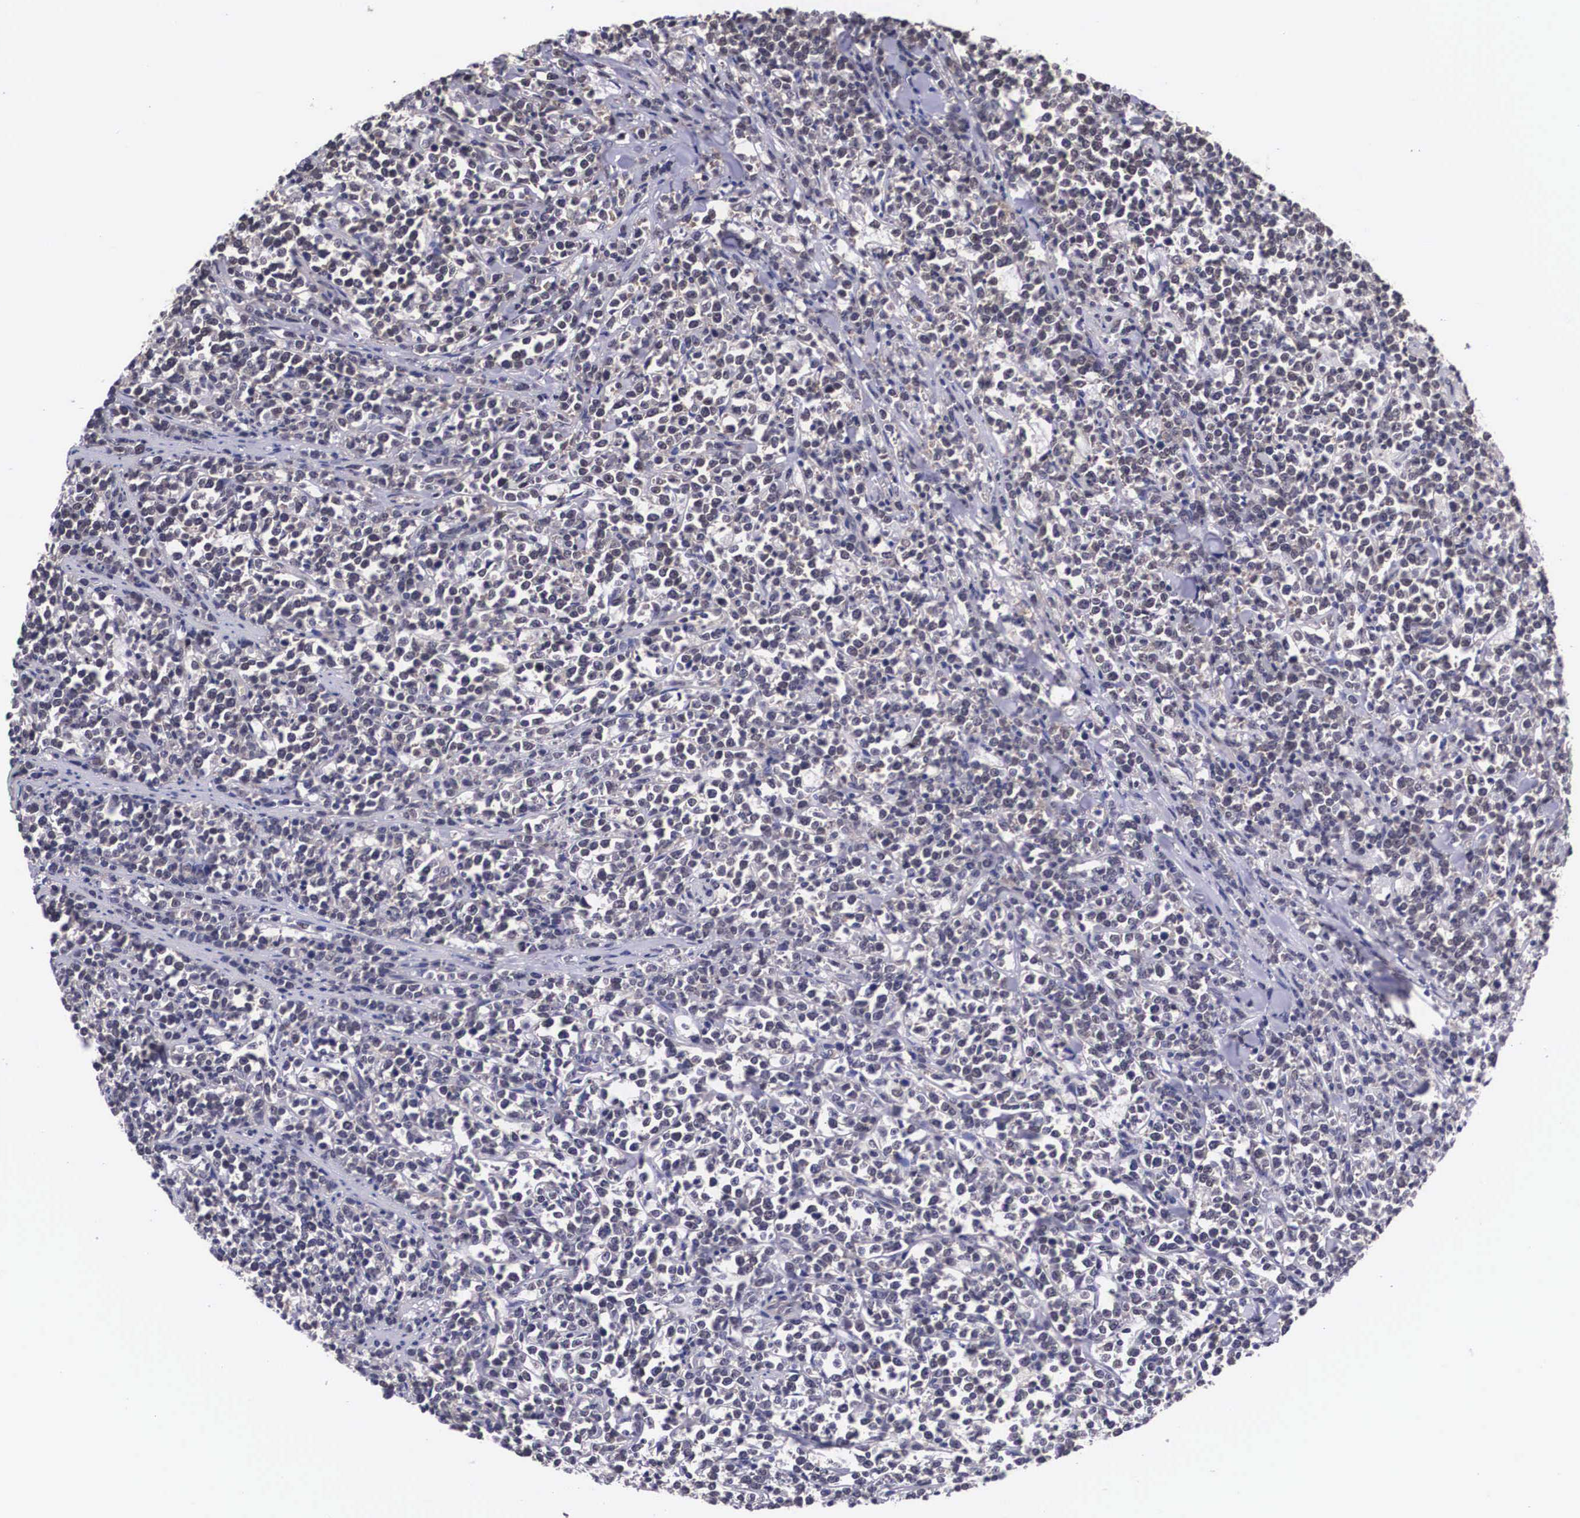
{"staining": {"intensity": "negative", "quantity": "none", "location": "none"}, "tissue": "lymphoma", "cell_type": "Tumor cells", "image_type": "cancer", "snomed": [{"axis": "morphology", "description": "Malignant lymphoma, non-Hodgkin's type, High grade"}, {"axis": "topography", "description": "Small intestine"}, {"axis": "topography", "description": "Colon"}], "caption": "High magnification brightfield microscopy of lymphoma stained with DAB (brown) and counterstained with hematoxylin (blue): tumor cells show no significant staining.", "gene": "OTX2", "patient": {"sex": "male", "age": 8}}